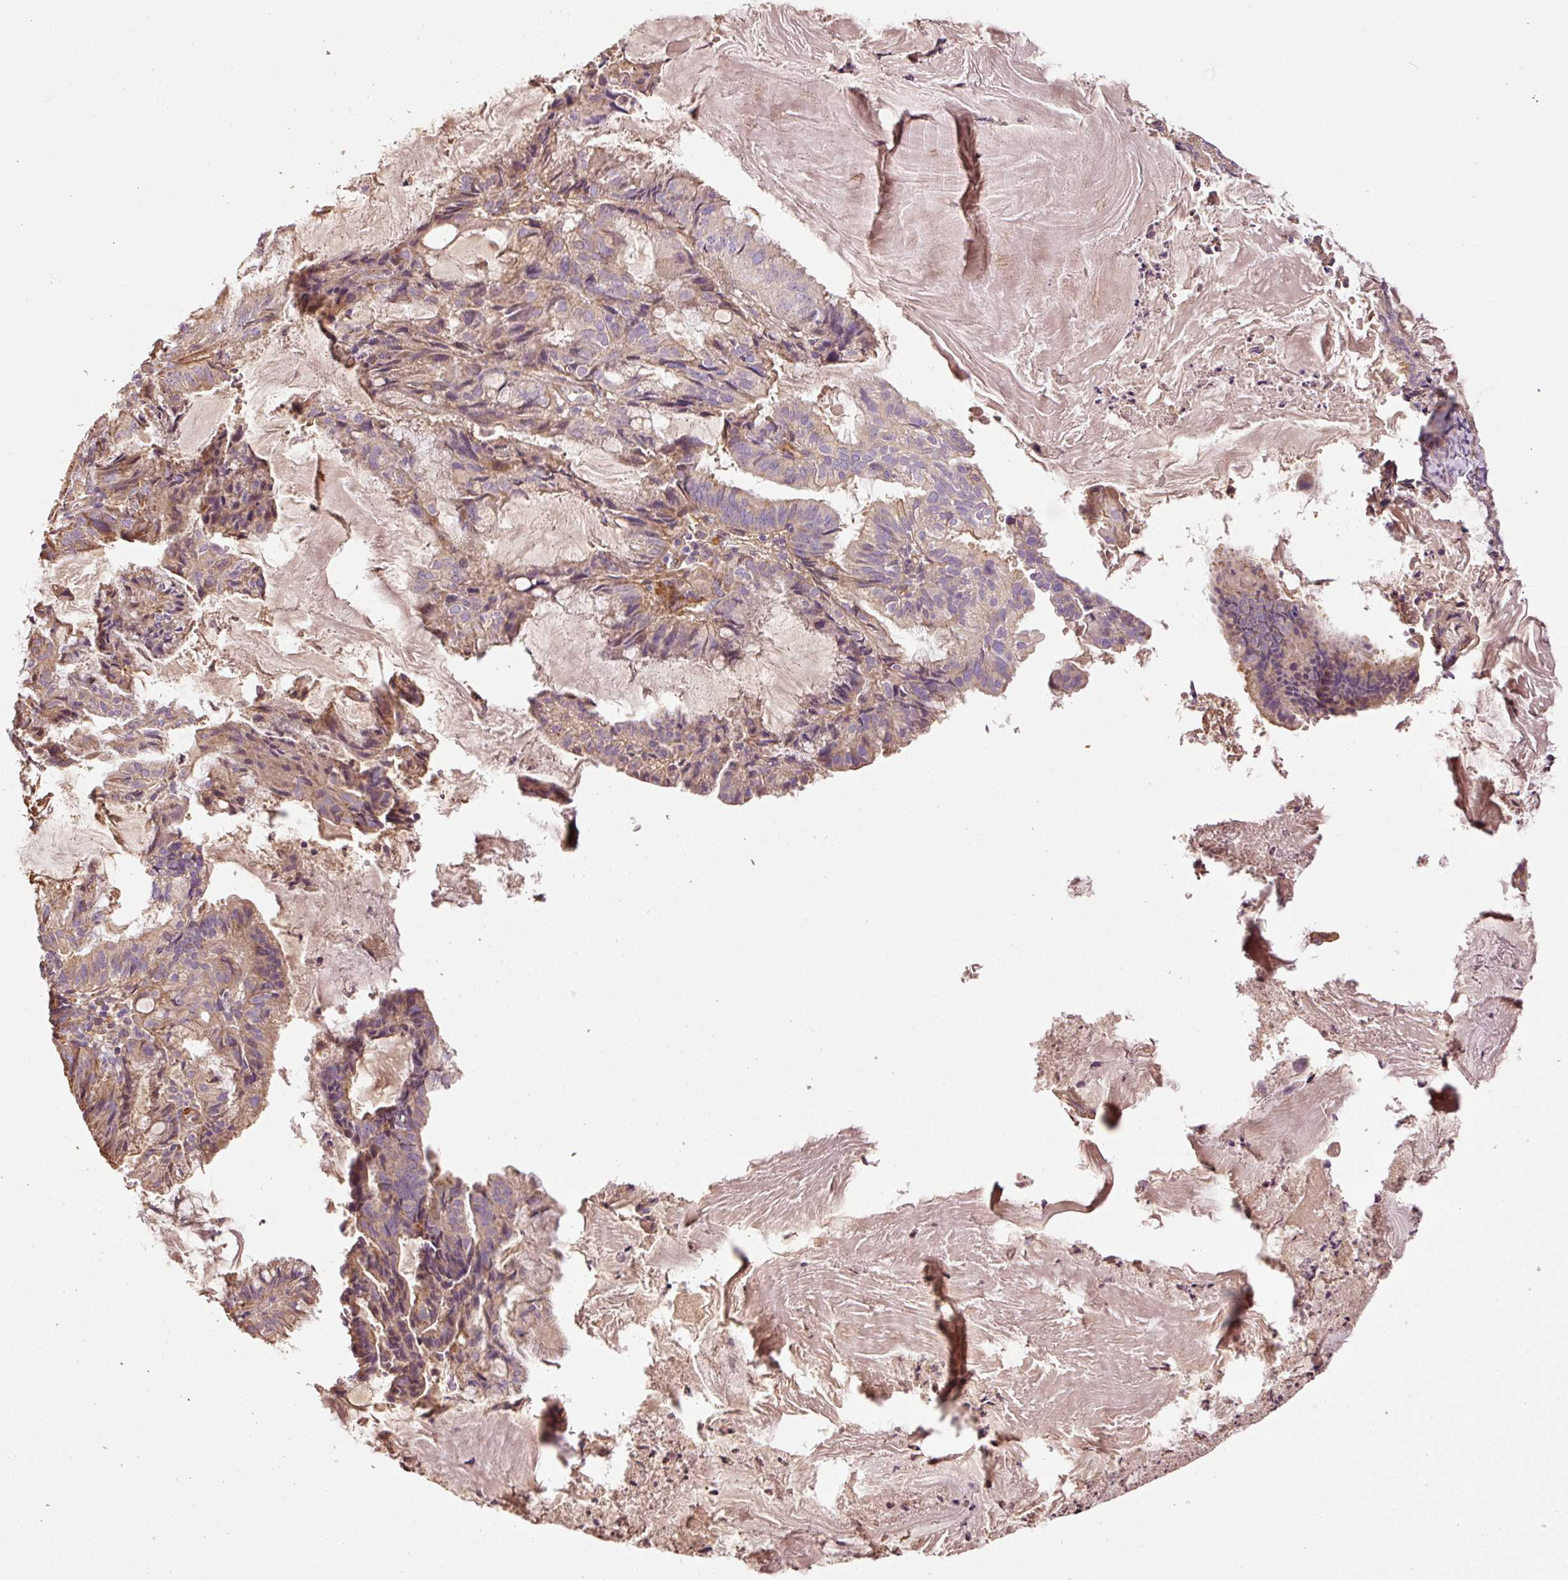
{"staining": {"intensity": "weak", "quantity": "<25%", "location": "cytoplasmic/membranous"}, "tissue": "endometrial cancer", "cell_type": "Tumor cells", "image_type": "cancer", "snomed": [{"axis": "morphology", "description": "Adenocarcinoma, NOS"}, {"axis": "topography", "description": "Endometrium"}], "caption": "Immunohistochemistry (IHC) micrograph of neoplastic tissue: endometrial adenocarcinoma stained with DAB displays no significant protein staining in tumor cells.", "gene": "NID2", "patient": {"sex": "female", "age": 86}}